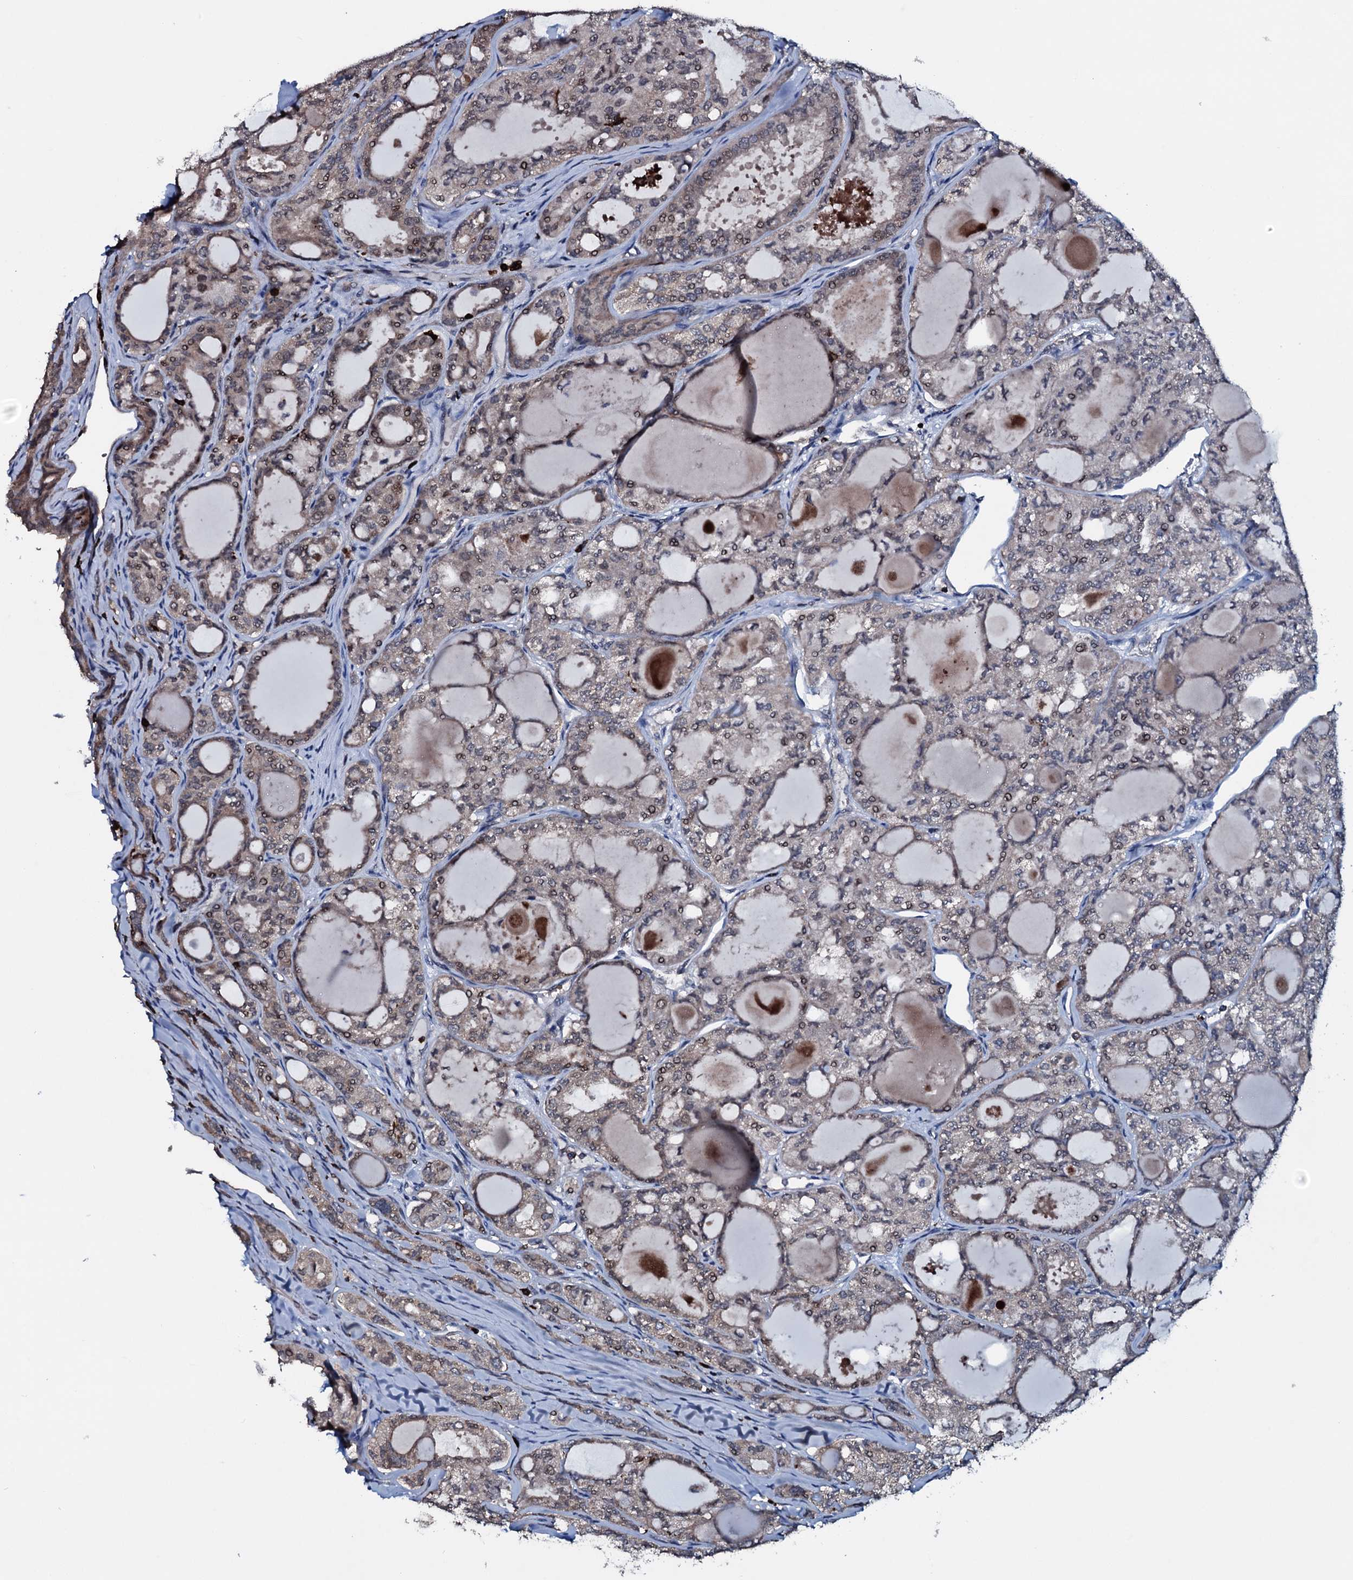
{"staining": {"intensity": "moderate", "quantity": "25%-75%", "location": "nuclear"}, "tissue": "thyroid cancer", "cell_type": "Tumor cells", "image_type": "cancer", "snomed": [{"axis": "morphology", "description": "Follicular adenoma carcinoma, NOS"}, {"axis": "topography", "description": "Thyroid gland"}], "caption": "Immunohistochemistry (IHC) photomicrograph of human follicular adenoma carcinoma (thyroid) stained for a protein (brown), which displays medium levels of moderate nuclear staining in approximately 25%-75% of tumor cells.", "gene": "OGFOD2", "patient": {"sex": "male", "age": 75}}